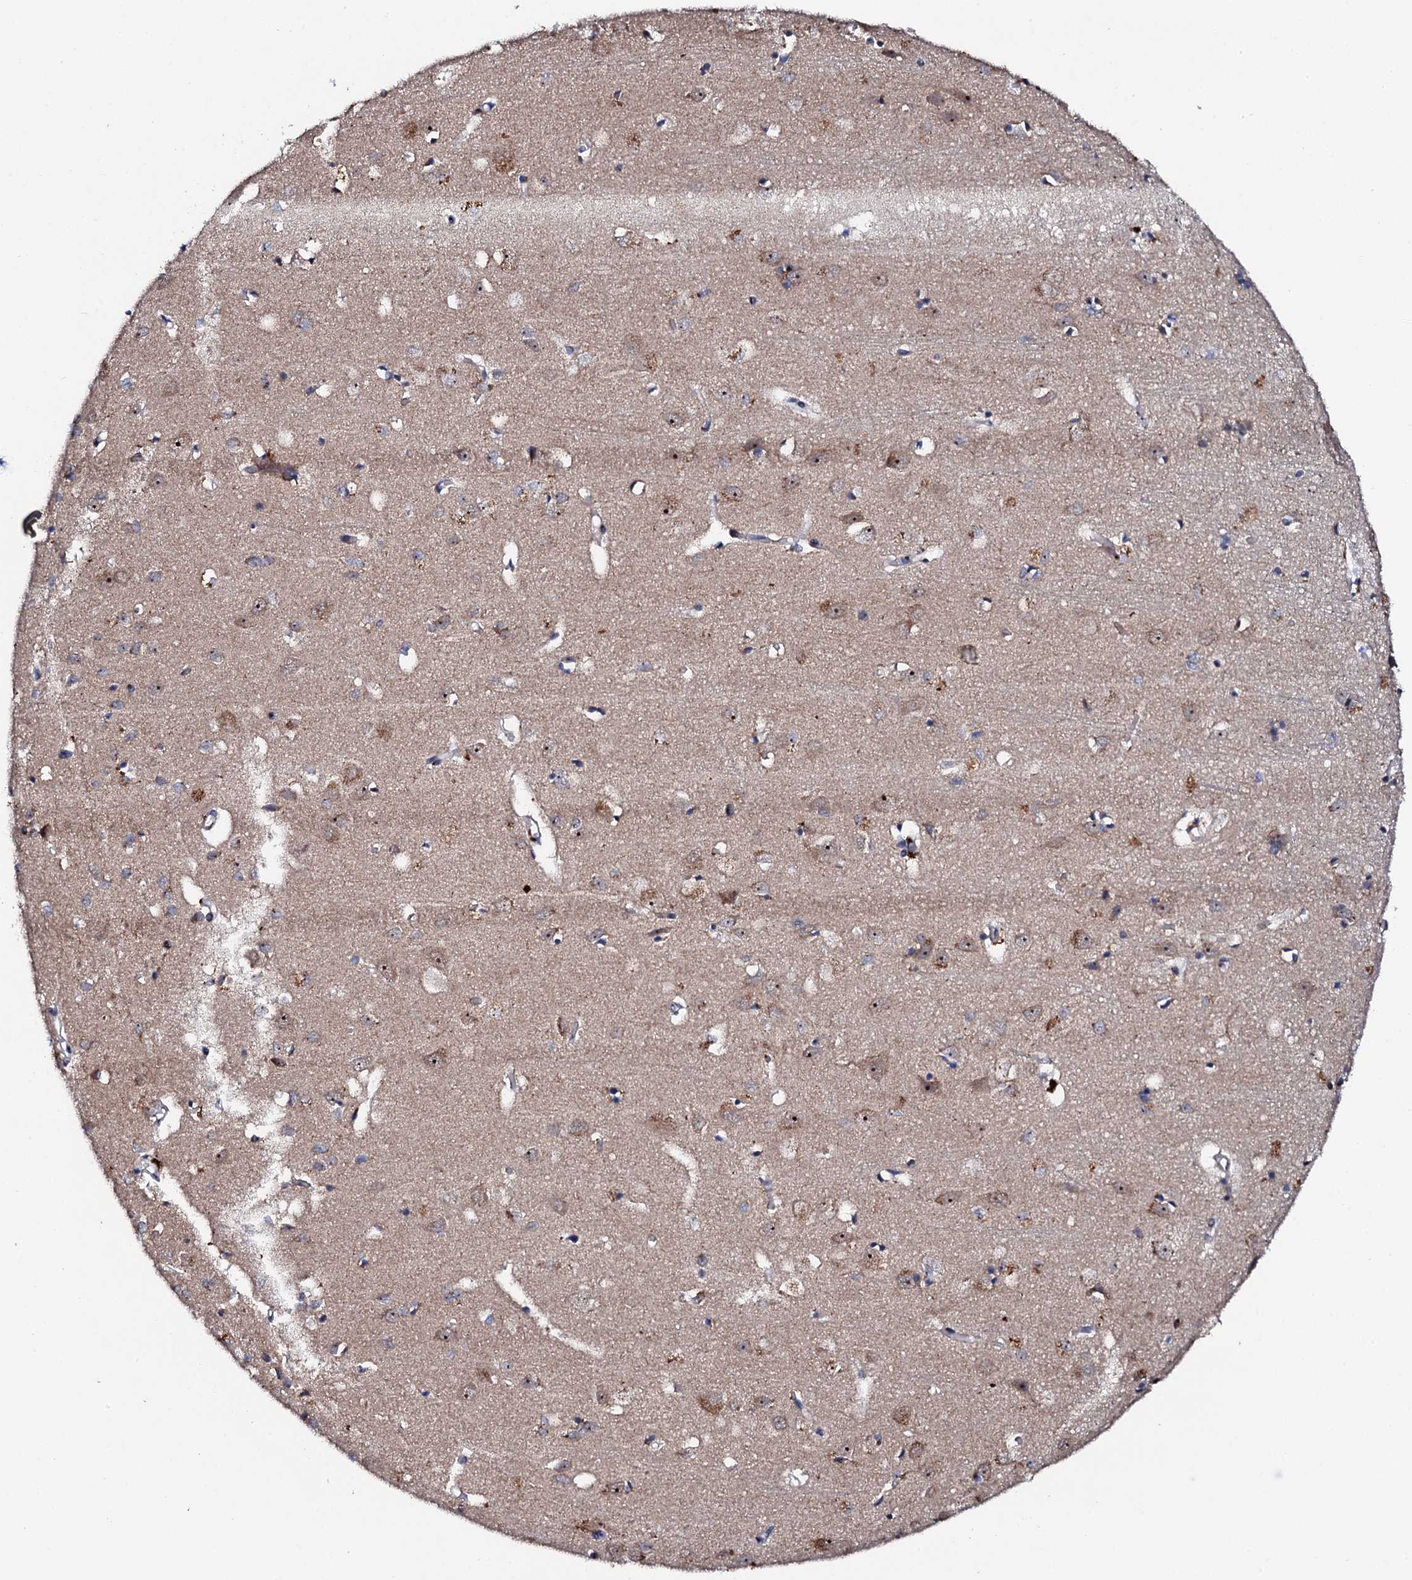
{"staining": {"intensity": "weak", "quantity": "25%-75%", "location": "cytoplasmic/membranous"}, "tissue": "cerebral cortex", "cell_type": "Endothelial cells", "image_type": "normal", "snomed": [{"axis": "morphology", "description": "Normal tissue, NOS"}, {"axis": "topography", "description": "Cerebral cortex"}], "caption": "Cerebral cortex stained with DAB immunohistochemistry (IHC) reveals low levels of weak cytoplasmic/membranous expression in approximately 25%-75% of endothelial cells. The protein is stained brown, and the nuclei are stained in blue (DAB IHC with brightfield microscopy, high magnification).", "gene": "GTPBP4", "patient": {"sex": "female", "age": 64}}